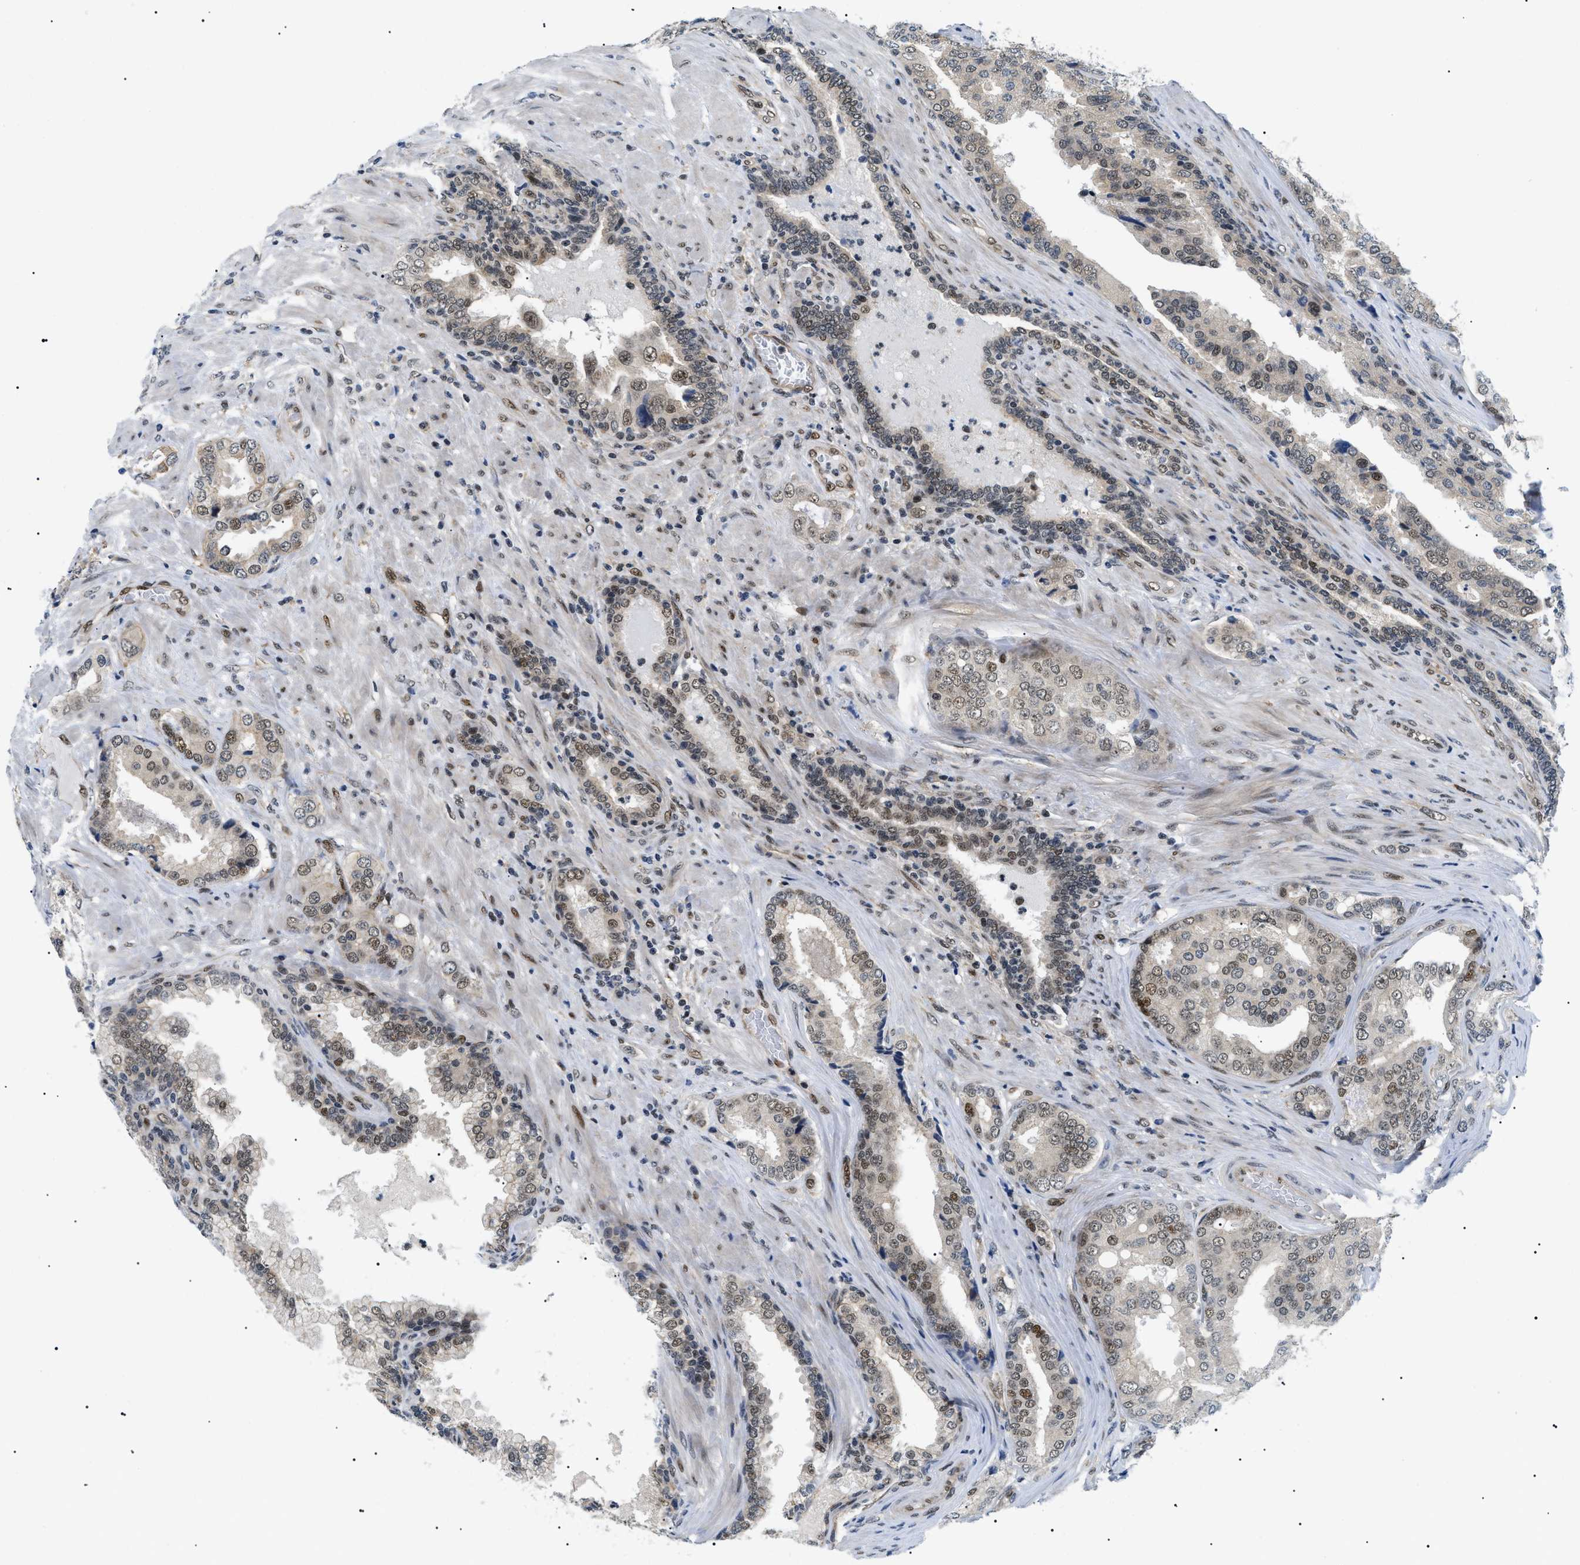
{"staining": {"intensity": "weak", "quantity": ">75%", "location": "nuclear"}, "tissue": "prostate cancer", "cell_type": "Tumor cells", "image_type": "cancer", "snomed": [{"axis": "morphology", "description": "Adenocarcinoma, High grade"}, {"axis": "topography", "description": "Prostate"}], "caption": "Adenocarcinoma (high-grade) (prostate) stained for a protein (brown) displays weak nuclear positive positivity in about >75% of tumor cells.", "gene": "CWC25", "patient": {"sex": "male", "age": 50}}